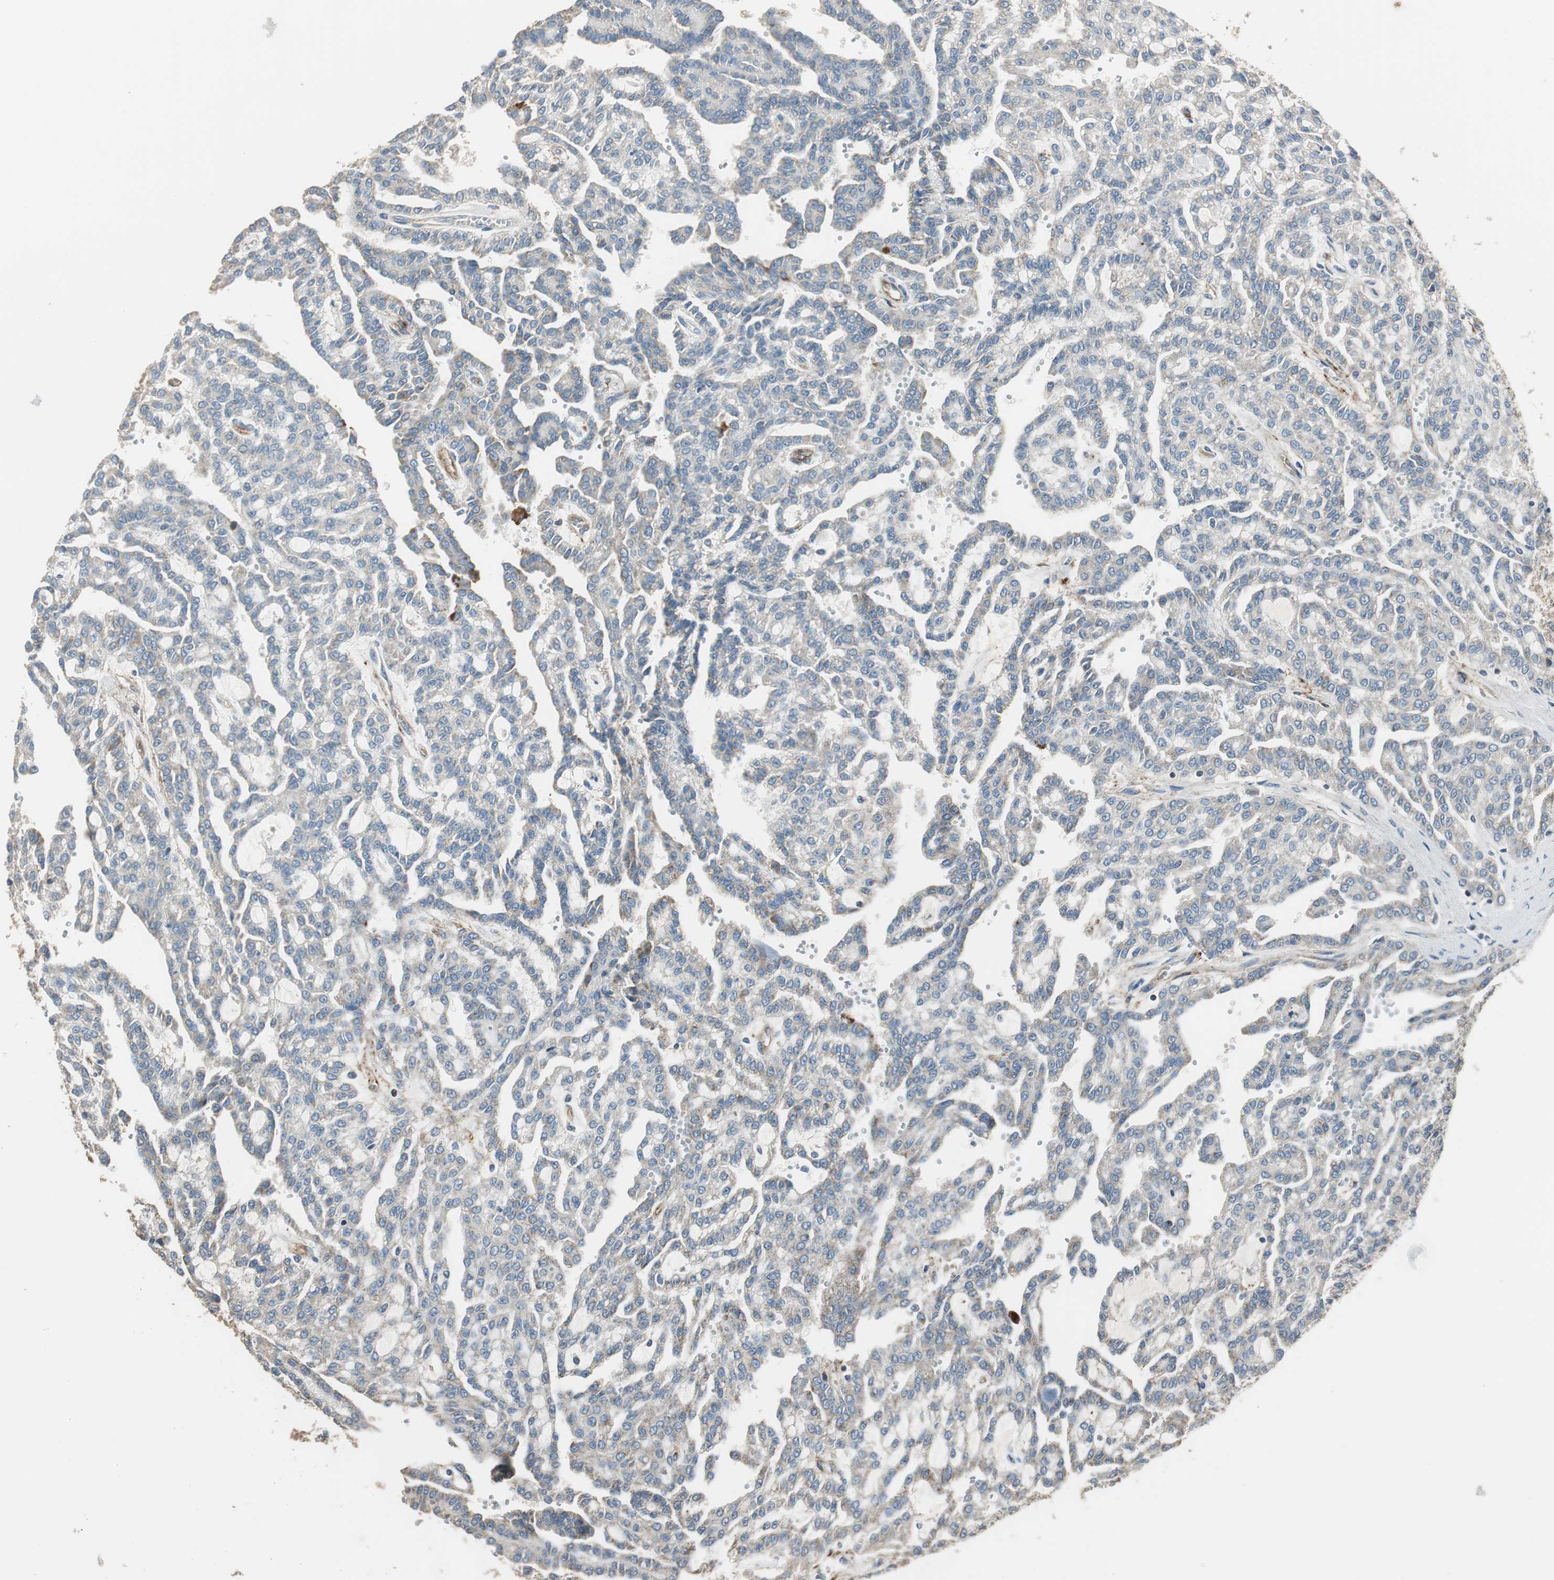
{"staining": {"intensity": "weak", "quantity": ">75%", "location": "cytoplasmic/membranous"}, "tissue": "renal cancer", "cell_type": "Tumor cells", "image_type": "cancer", "snomed": [{"axis": "morphology", "description": "Adenocarcinoma, NOS"}, {"axis": "topography", "description": "Kidney"}], "caption": "About >75% of tumor cells in human adenocarcinoma (renal) display weak cytoplasmic/membranous protein staining as visualized by brown immunohistochemical staining.", "gene": "MSTO1", "patient": {"sex": "male", "age": 63}}